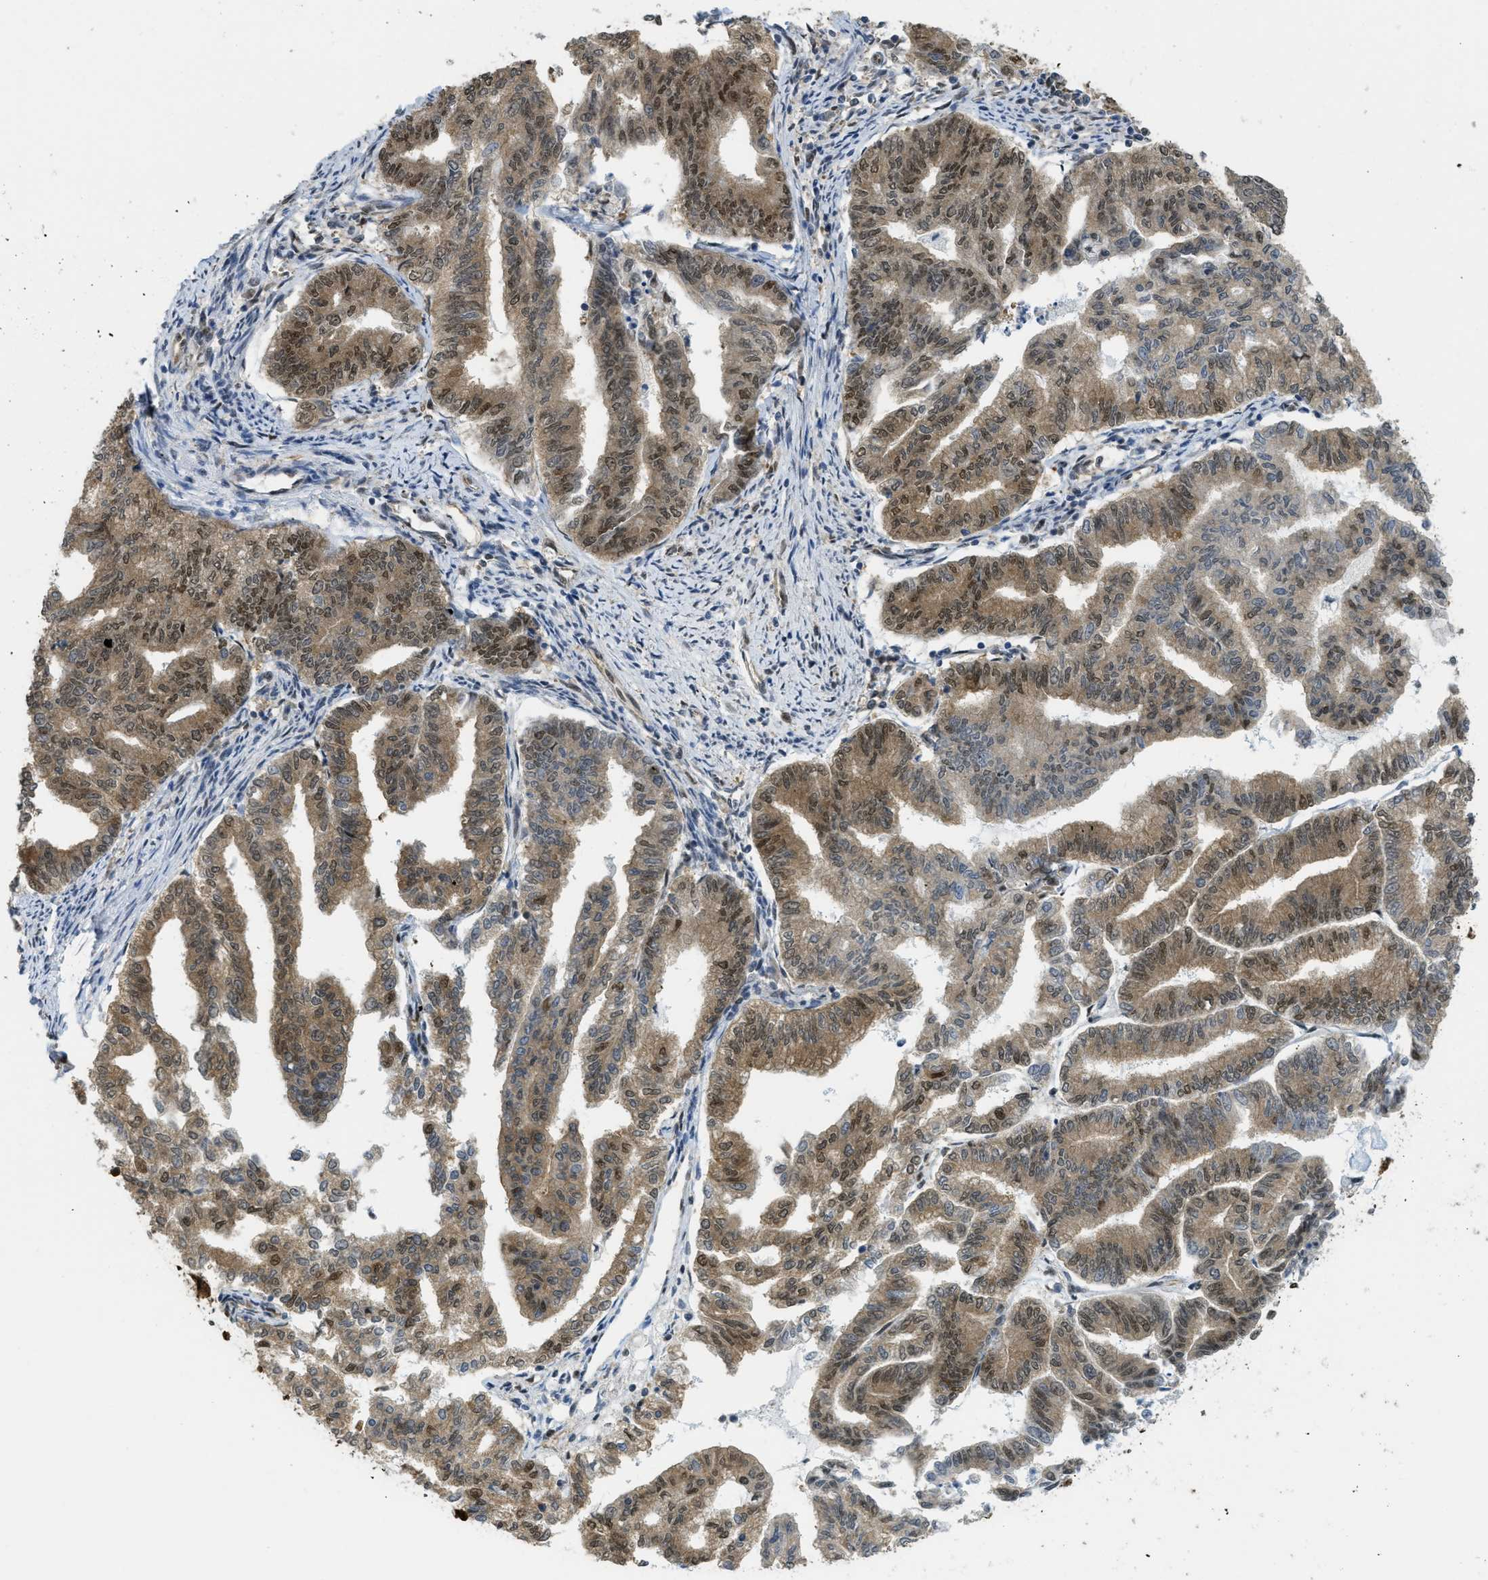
{"staining": {"intensity": "moderate", "quantity": ">75%", "location": "cytoplasmic/membranous,nuclear"}, "tissue": "endometrial cancer", "cell_type": "Tumor cells", "image_type": "cancer", "snomed": [{"axis": "morphology", "description": "Adenocarcinoma, NOS"}, {"axis": "topography", "description": "Endometrium"}], "caption": "IHC of endometrial adenocarcinoma demonstrates medium levels of moderate cytoplasmic/membranous and nuclear expression in about >75% of tumor cells.", "gene": "PSMC5", "patient": {"sex": "female", "age": 79}}